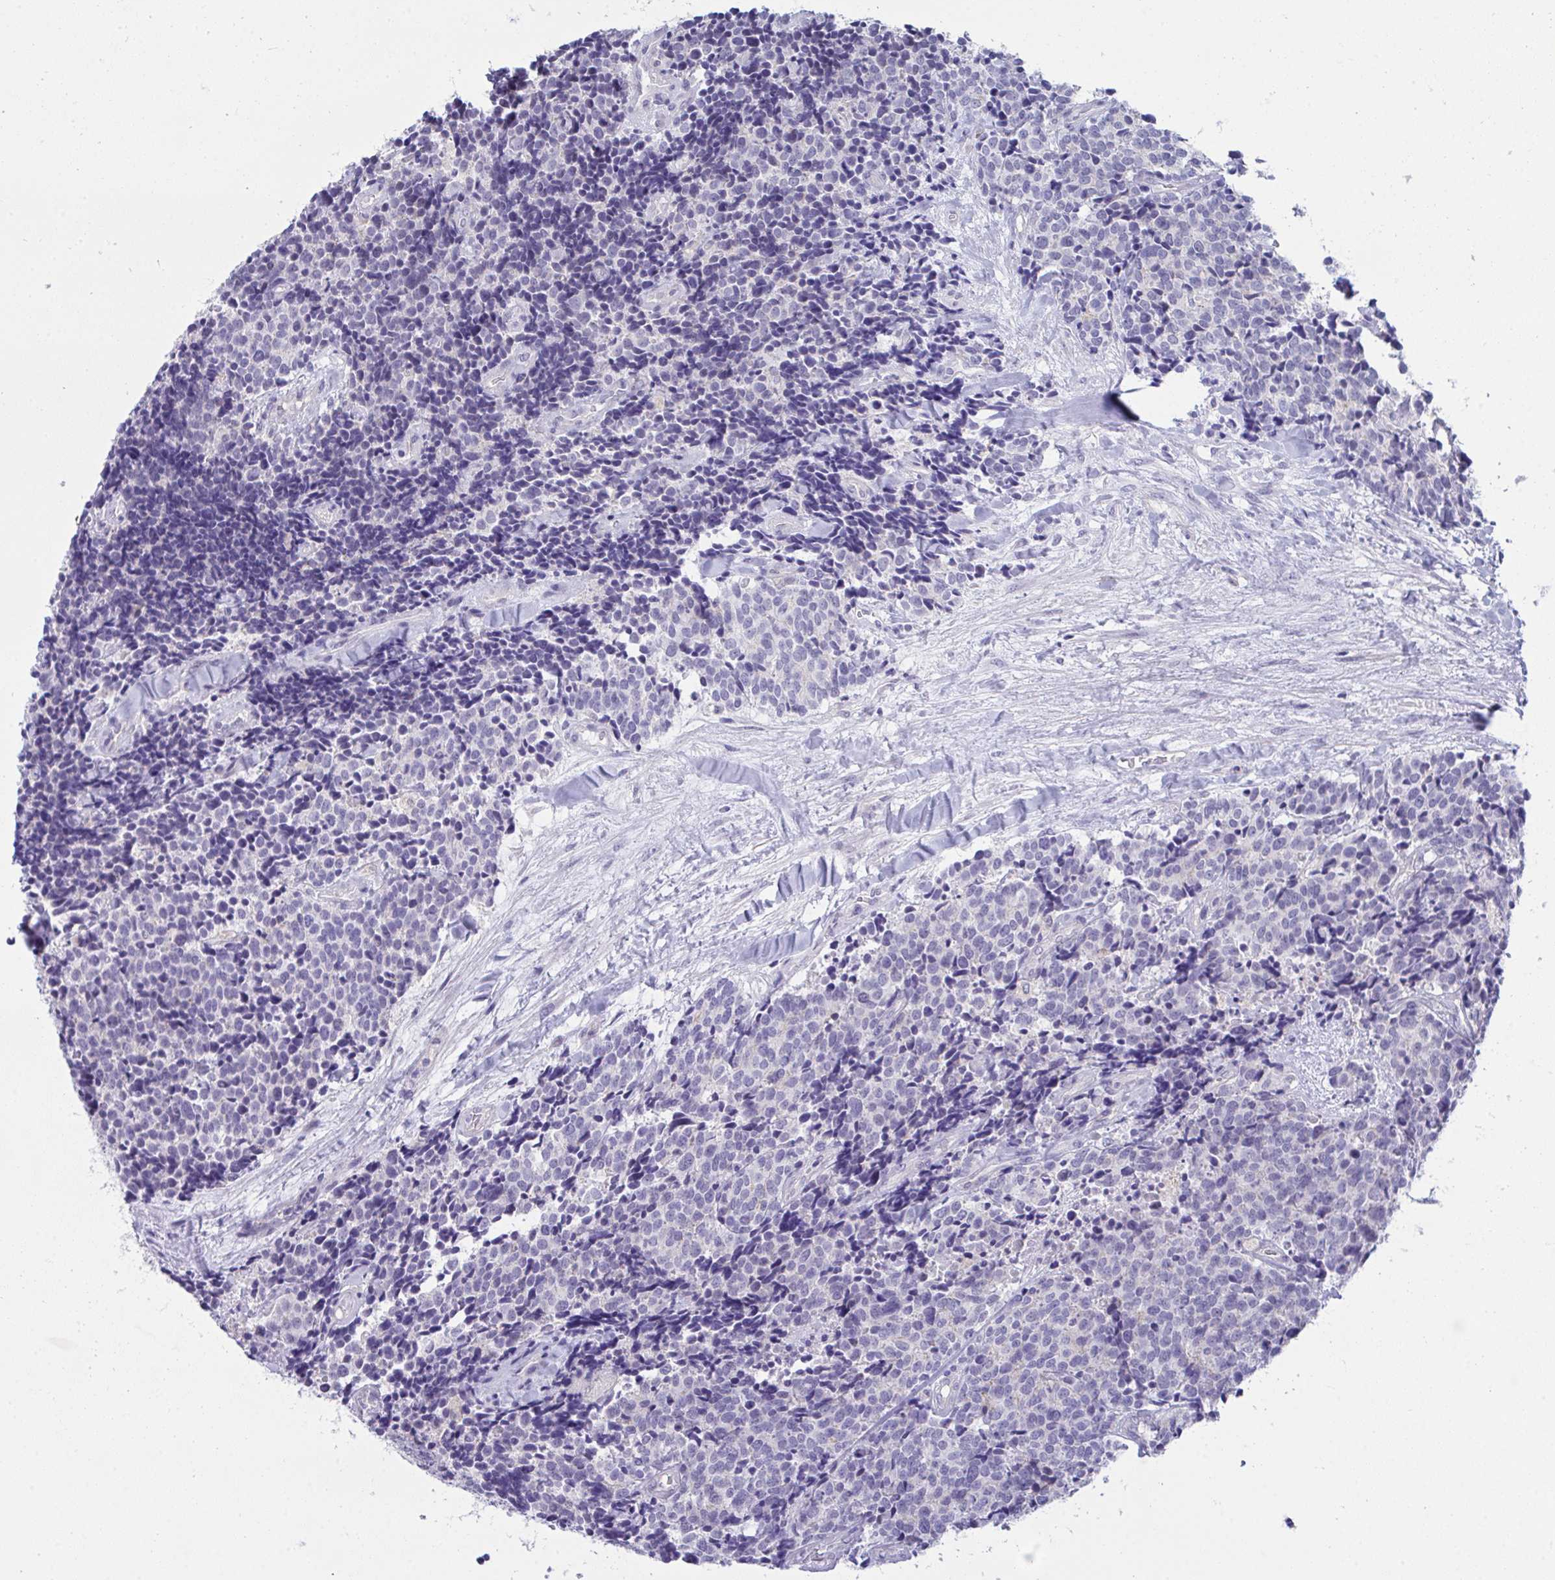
{"staining": {"intensity": "negative", "quantity": "none", "location": "none"}, "tissue": "carcinoid", "cell_type": "Tumor cells", "image_type": "cancer", "snomed": [{"axis": "morphology", "description": "Carcinoid, malignant, NOS"}, {"axis": "topography", "description": "Skin"}], "caption": "High magnification brightfield microscopy of carcinoid (malignant) stained with DAB (brown) and counterstained with hematoxylin (blue): tumor cells show no significant positivity.", "gene": "ATP6V0D2", "patient": {"sex": "female", "age": 79}}